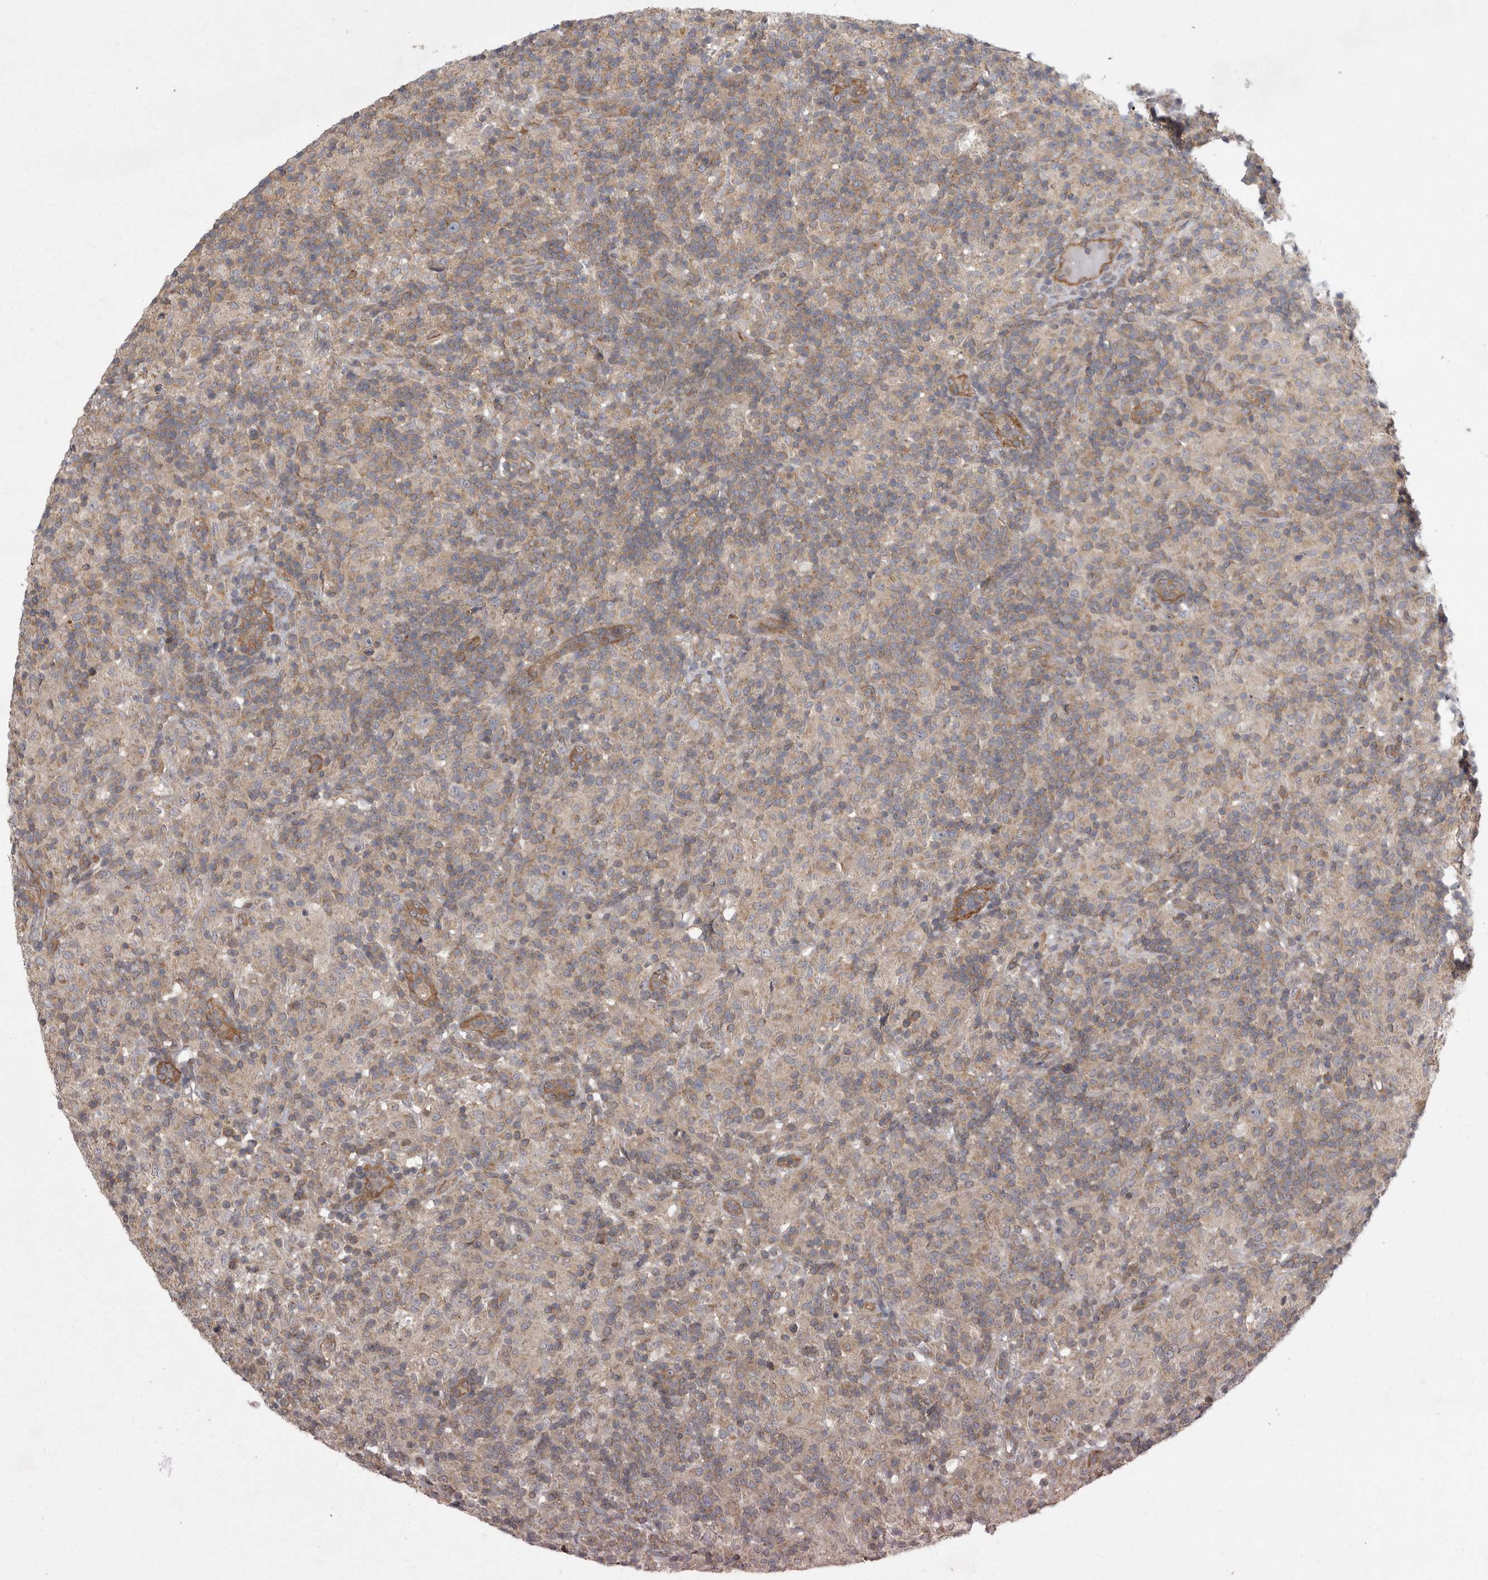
{"staining": {"intensity": "negative", "quantity": "none", "location": "none"}, "tissue": "lymphoma", "cell_type": "Tumor cells", "image_type": "cancer", "snomed": [{"axis": "morphology", "description": "Hodgkin's disease, NOS"}, {"axis": "topography", "description": "Lymph node"}], "caption": "Protein analysis of Hodgkin's disease demonstrates no significant staining in tumor cells.", "gene": "TSPOAP1", "patient": {"sex": "male", "age": 70}}